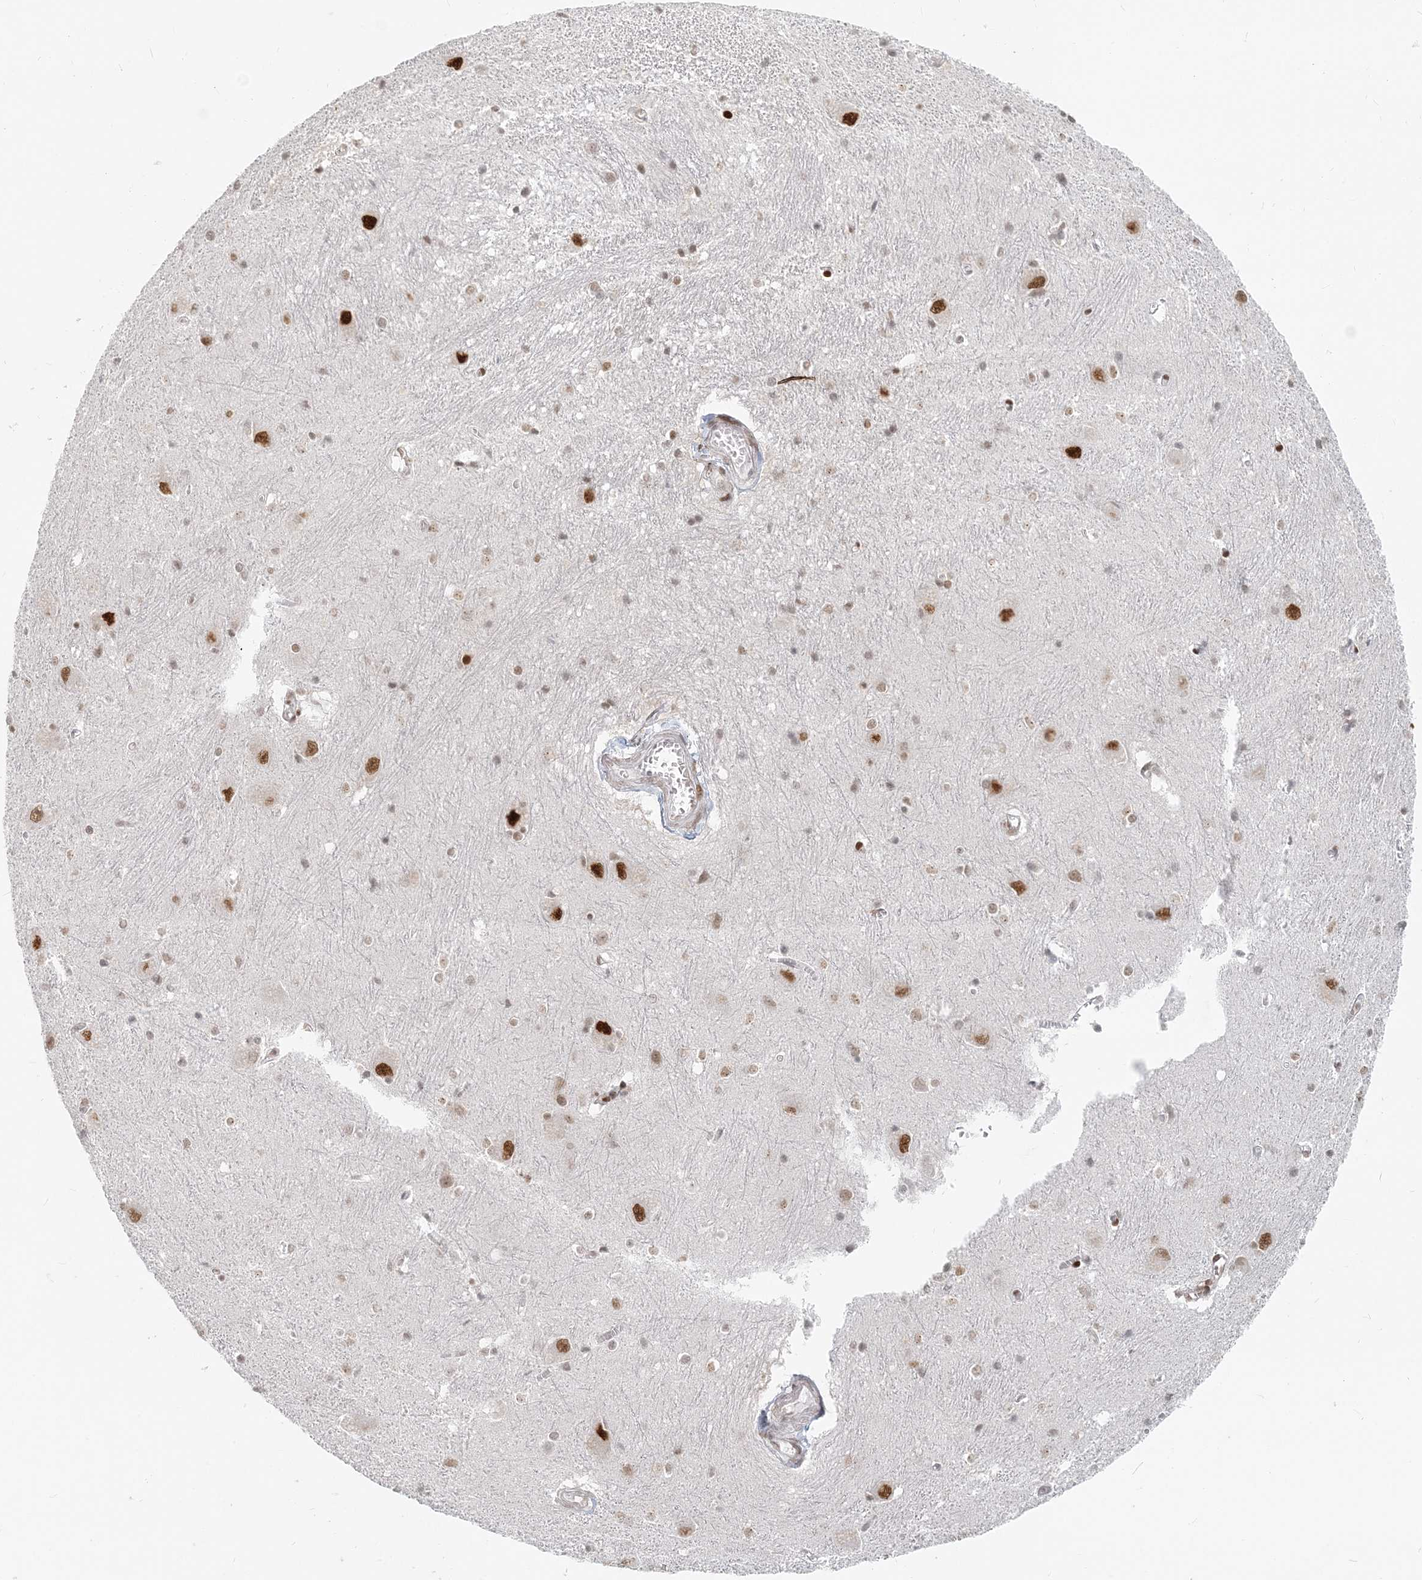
{"staining": {"intensity": "moderate", "quantity": "25%-75%", "location": "nuclear"}, "tissue": "caudate", "cell_type": "Glial cells", "image_type": "normal", "snomed": [{"axis": "morphology", "description": "Normal tissue, NOS"}, {"axis": "topography", "description": "Lateral ventricle wall"}], "caption": "A brown stain highlights moderate nuclear staining of a protein in glial cells of normal human caudate.", "gene": "BAZ1B", "patient": {"sex": "male", "age": 37}}